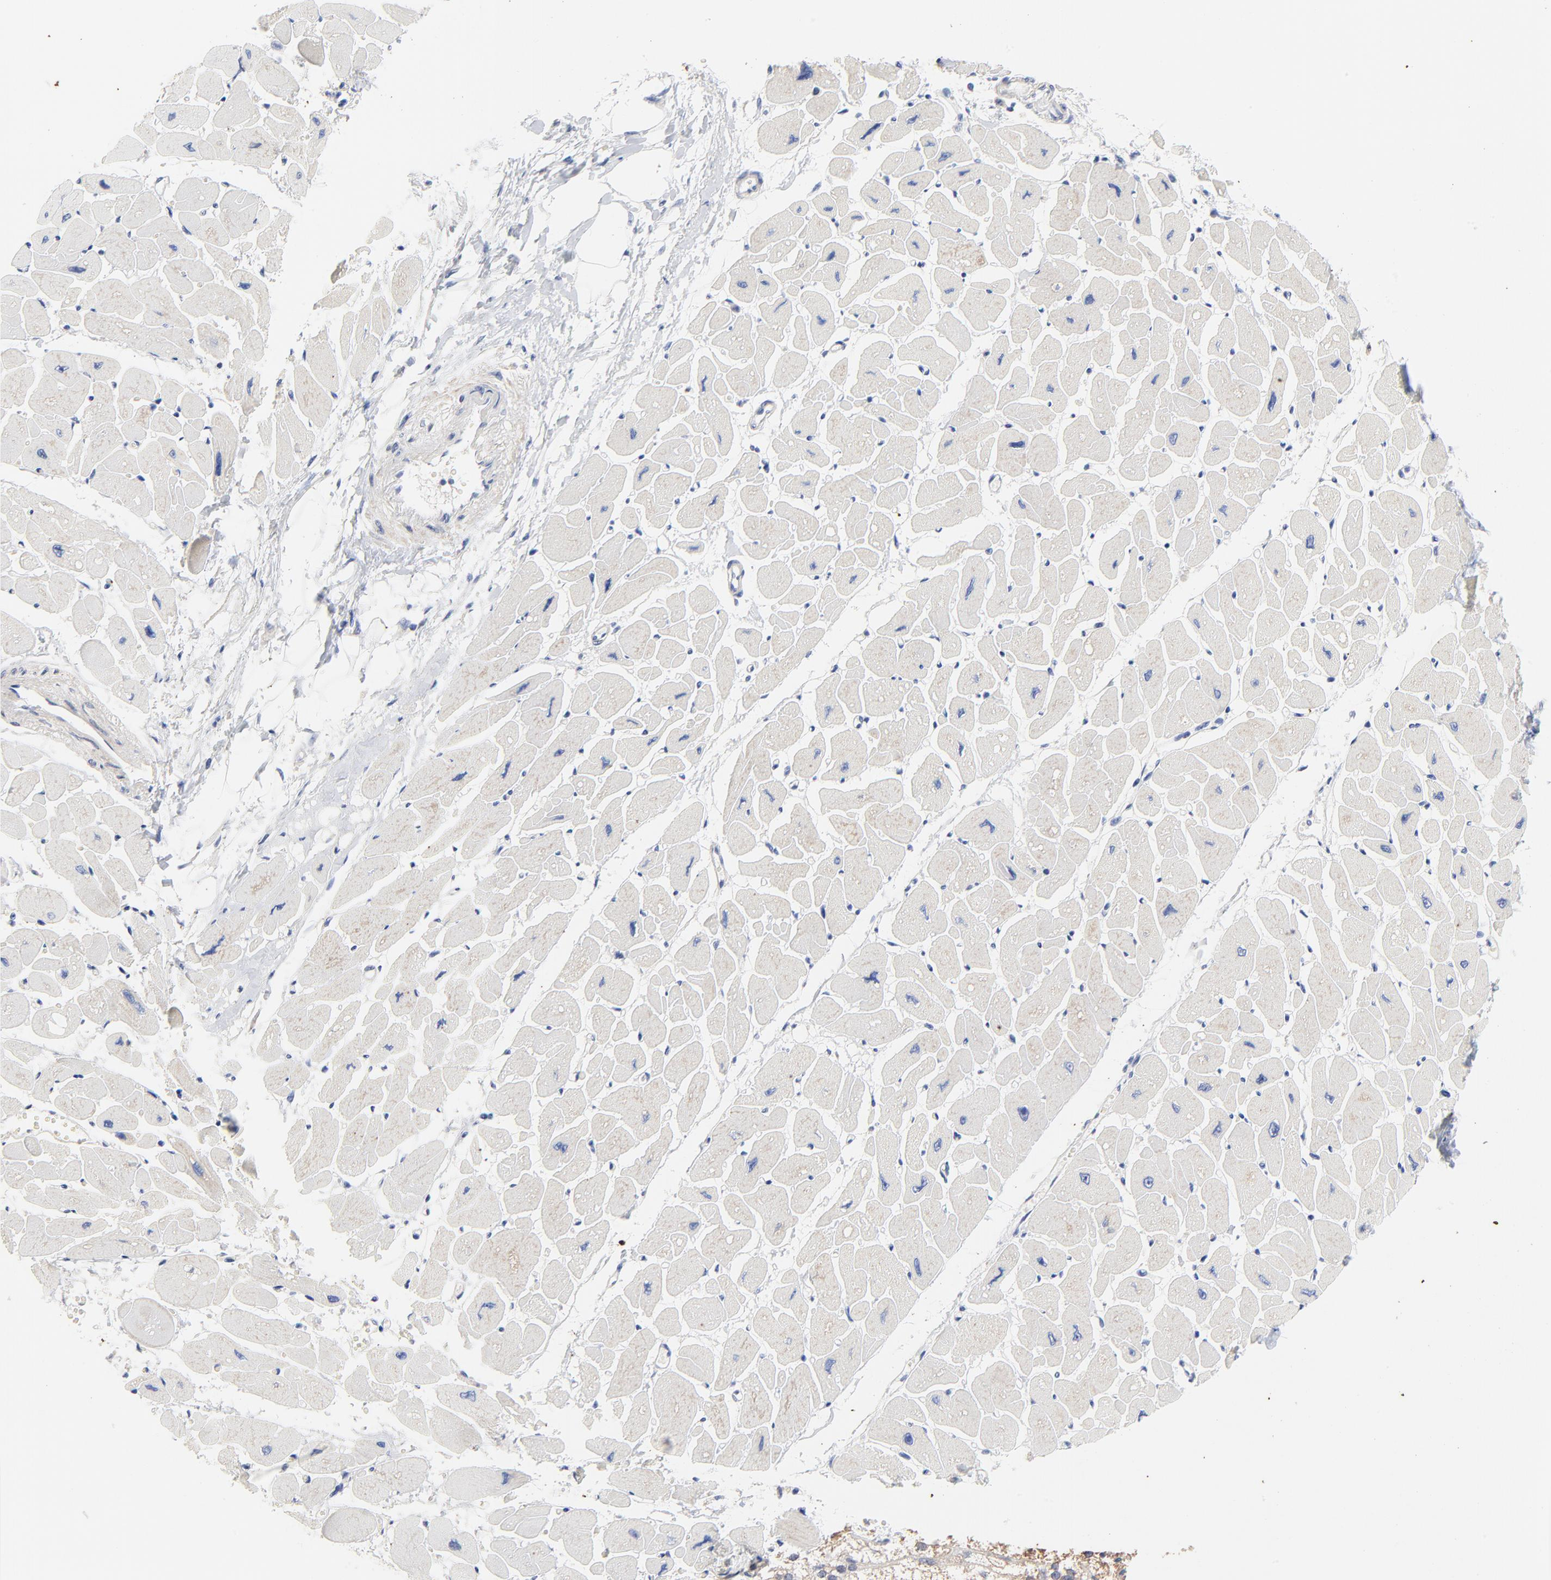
{"staining": {"intensity": "negative", "quantity": "none", "location": "none"}, "tissue": "heart muscle", "cell_type": "Cardiomyocytes", "image_type": "normal", "snomed": [{"axis": "morphology", "description": "Normal tissue, NOS"}, {"axis": "topography", "description": "Heart"}], "caption": "A high-resolution micrograph shows IHC staining of unremarkable heart muscle, which exhibits no significant expression in cardiomyocytes. The staining was performed using DAB to visualize the protein expression in brown, while the nuclei were stained in blue with hematoxylin (Magnification: 20x).", "gene": "AADAC", "patient": {"sex": "female", "age": 54}}